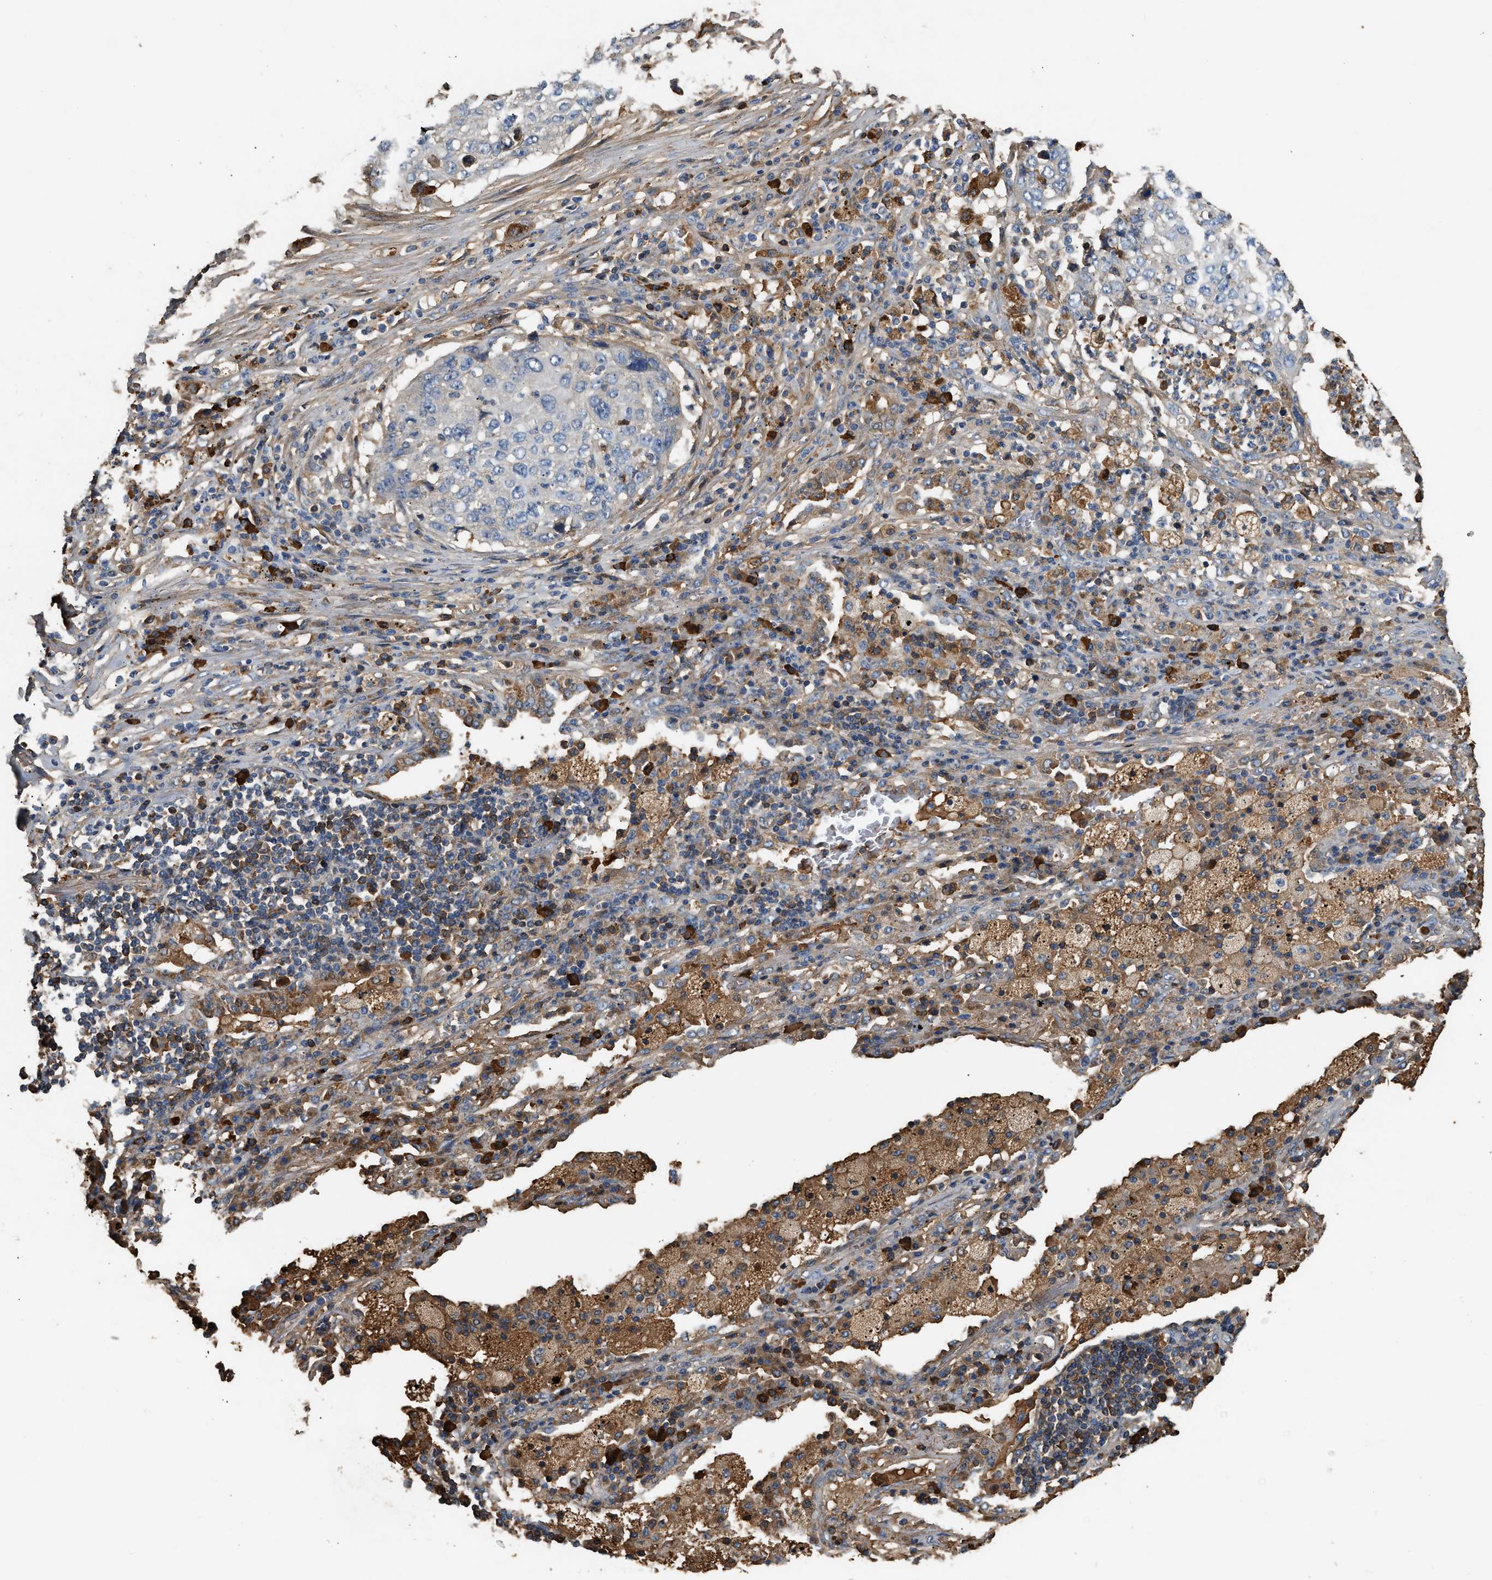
{"staining": {"intensity": "negative", "quantity": "none", "location": "none"}, "tissue": "lung cancer", "cell_type": "Tumor cells", "image_type": "cancer", "snomed": [{"axis": "morphology", "description": "Squamous cell carcinoma, NOS"}, {"axis": "topography", "description": "Lung"}], "caption": "Tumor cells show no significant positivity in squamous cell carcinoma (lung).", "gene": "TMEM268", "patient": {"sex": "female", "age": 63}}